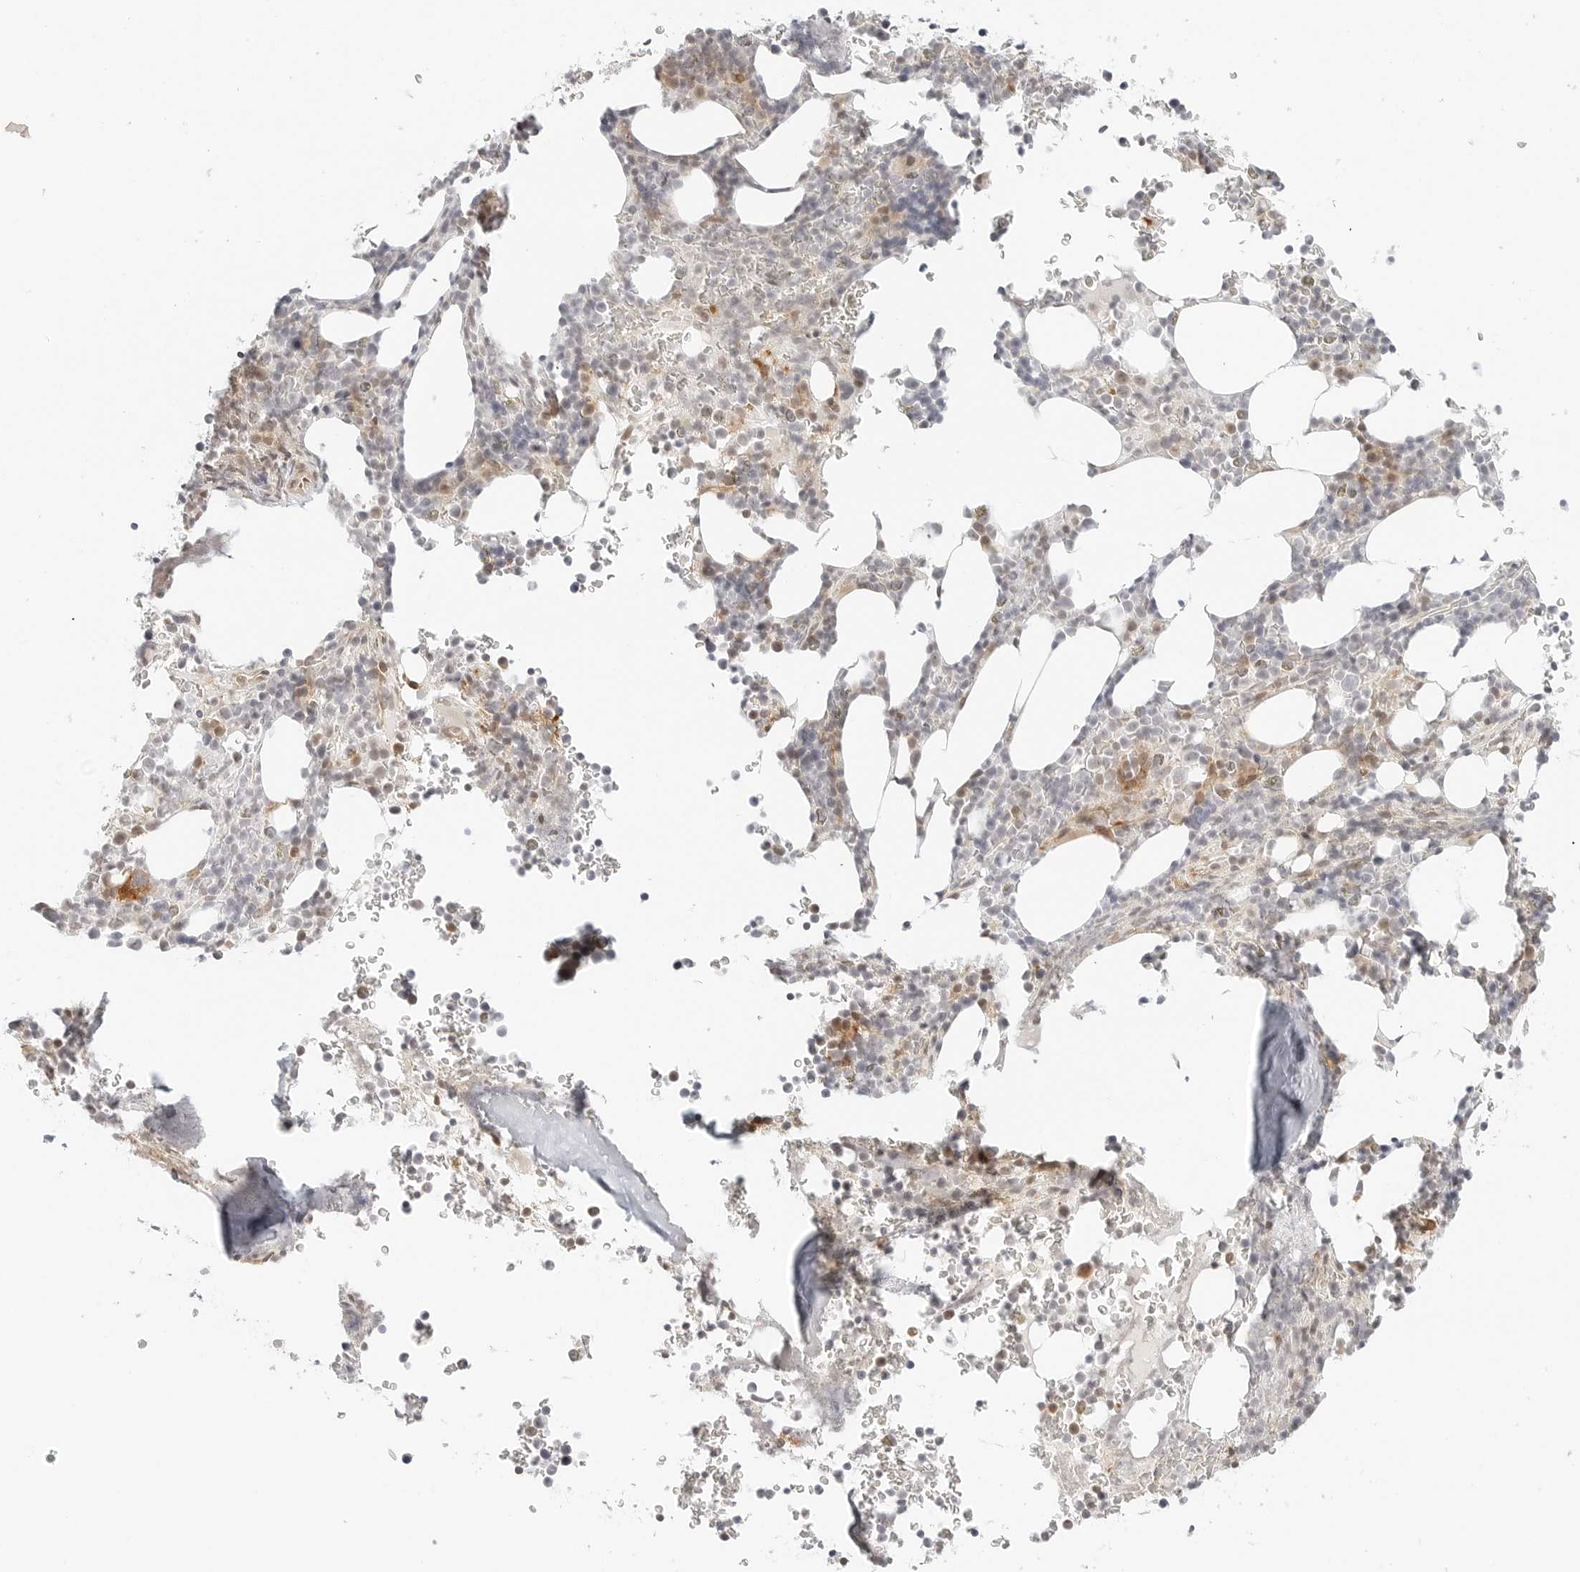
{"staining": {"intensity": "moderate", "quantity": "<25%", "location": "cytoplasmic/membranous"}, "tissue": "bone marrow", "cell_type": "Hematopoietic cells", "image_type": "normal", "snomed": [{"axis": "morphology", "description": "Normal tissue, NOS"}, {"axis": "topography", "description": "Bone marrow"}], "caption": "Immunohistochemical staining of benign human bone marrow shows low levels of moderate cytoplasmic/membranous staining in approximately <25% of hematopoietic cells. (Brightfield microscopy of DAB IHC at high magnification).", "gene": "NEO1", "patient": {"sex": "male", "age": 58}}